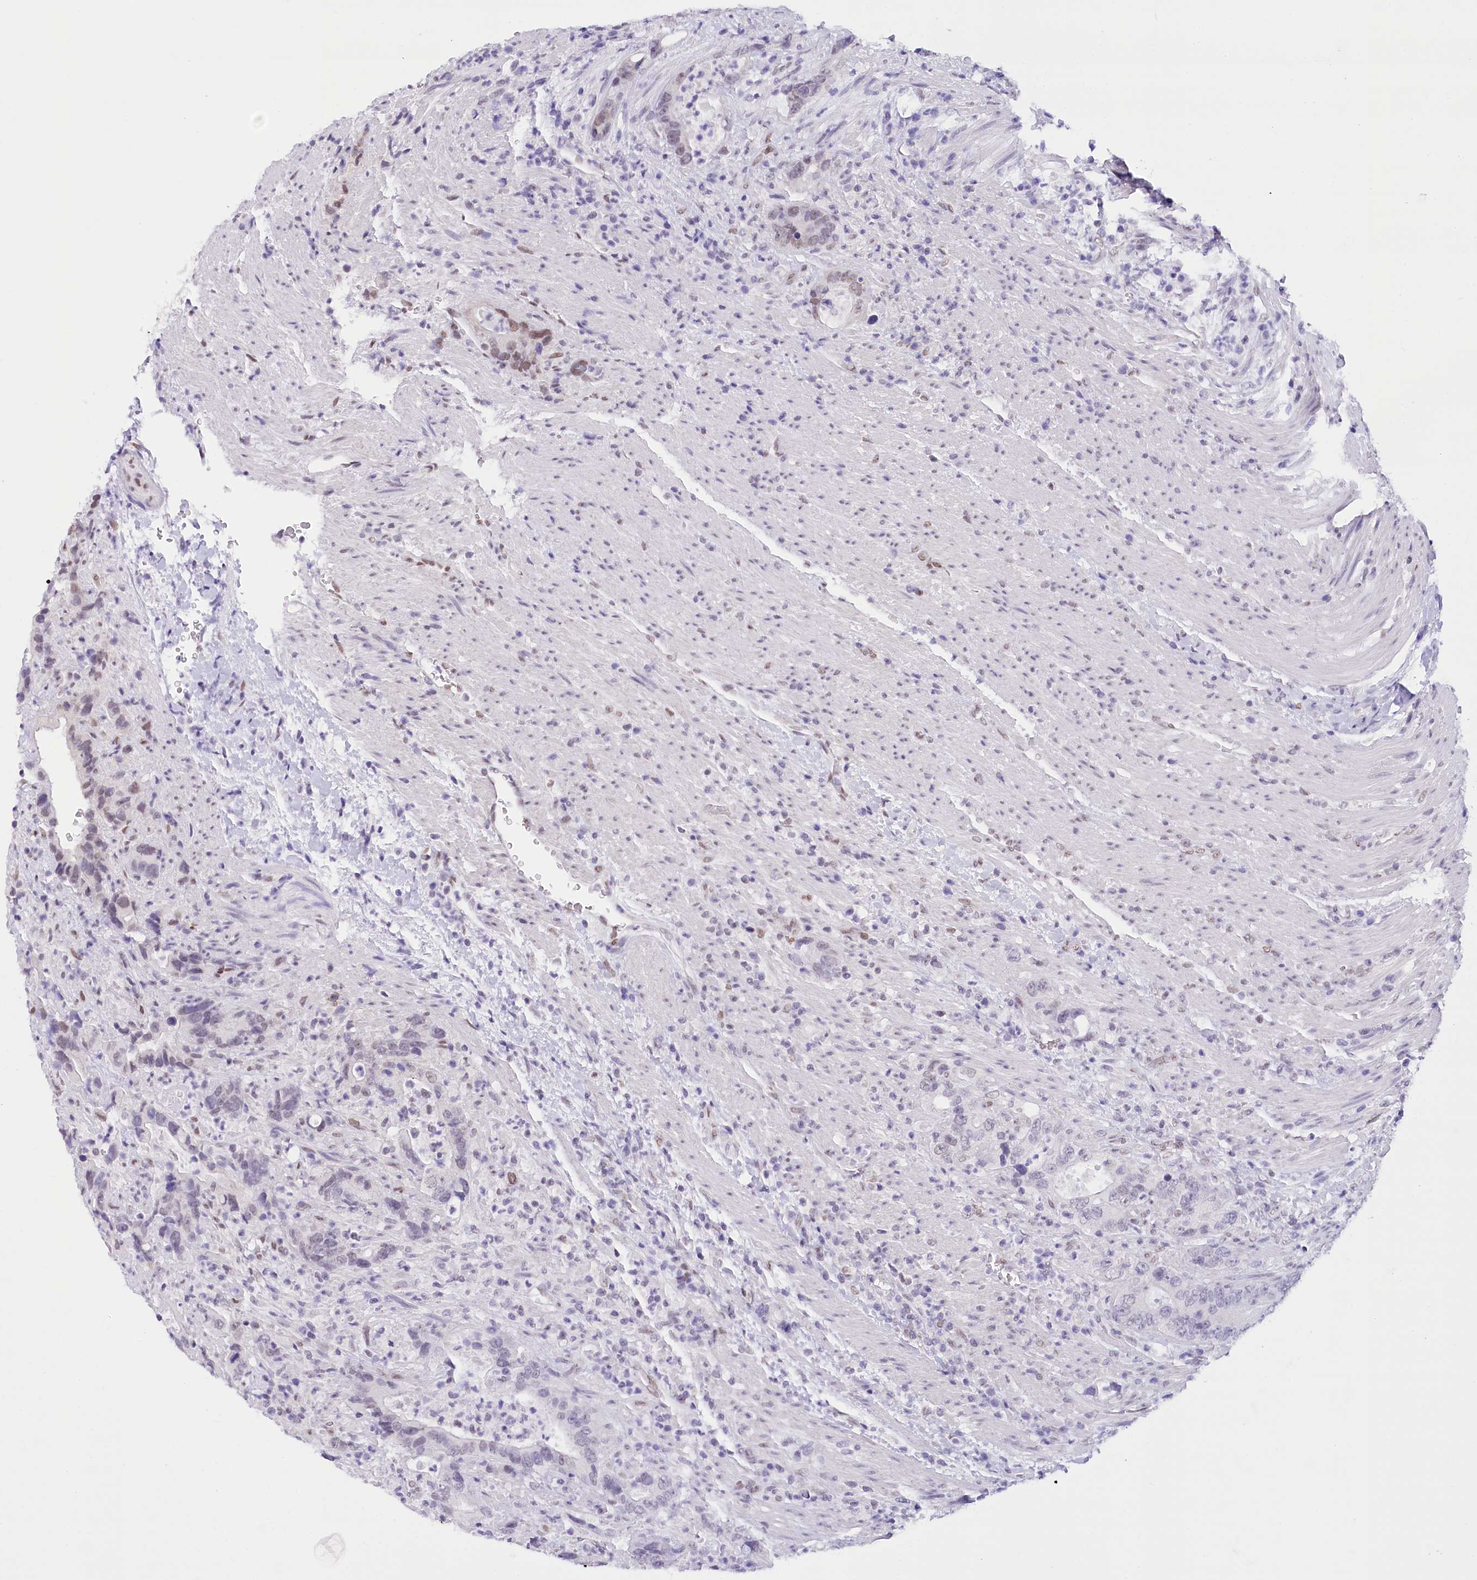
{"staining": {"intensity": "negative", "quantity": "none", "location": "none"}, "tissue": "colorectal cancer", "cell_type": "Tumor cells", "image_type": "cancer", "snomed": [{"axis": "morphology", "description": "Adenocarcinoma, NOS"}, {"axis": "topography", "description": "Colon"}], "caption": "Micrograph shows no protein staining in tumor cells of colorectal adenocarcinoma tissue.", "gene": "HNRNPA0", "patient": {"sex": "female", "age": 75}}